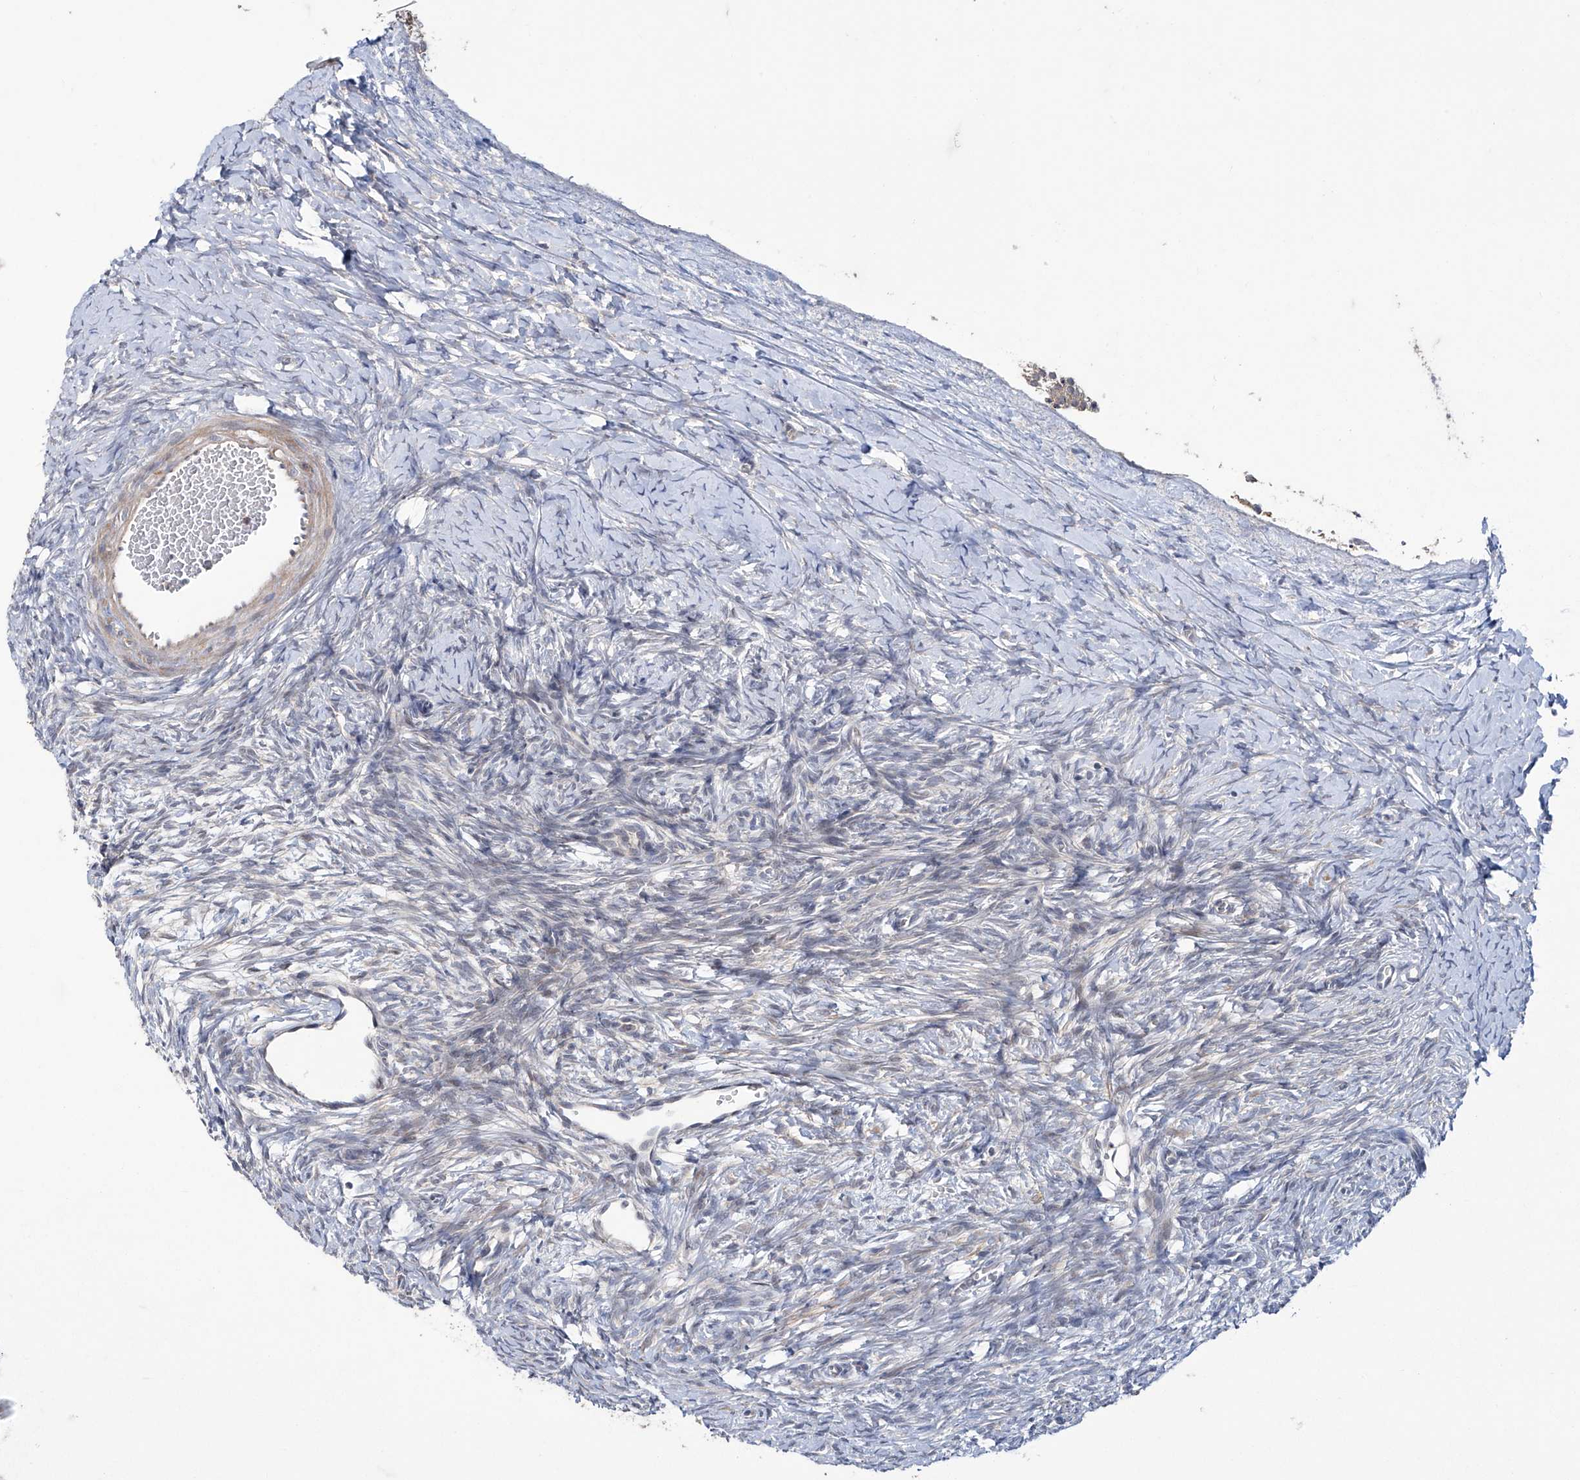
{"staining": {"intensity": "negative", "quantity": "none", "location": "none"}, "tissue": "ovary", "cell_type": "Ovarian stroma cells", "image_type": "normal", "snomed": [{"axis": "morphology", "description": "Normal tissue, NOS"}, {"axis": "morphology", "description": "Developmental malformation"}, {"axis": "topography", "description": "Ovary"}], "caption": "A photomicrograph of ovary stained for a protein shows no brown staining in ovarian stroma cells.", "gene": "TRIM60", "patient": {"sex": "female", "age": 39}}